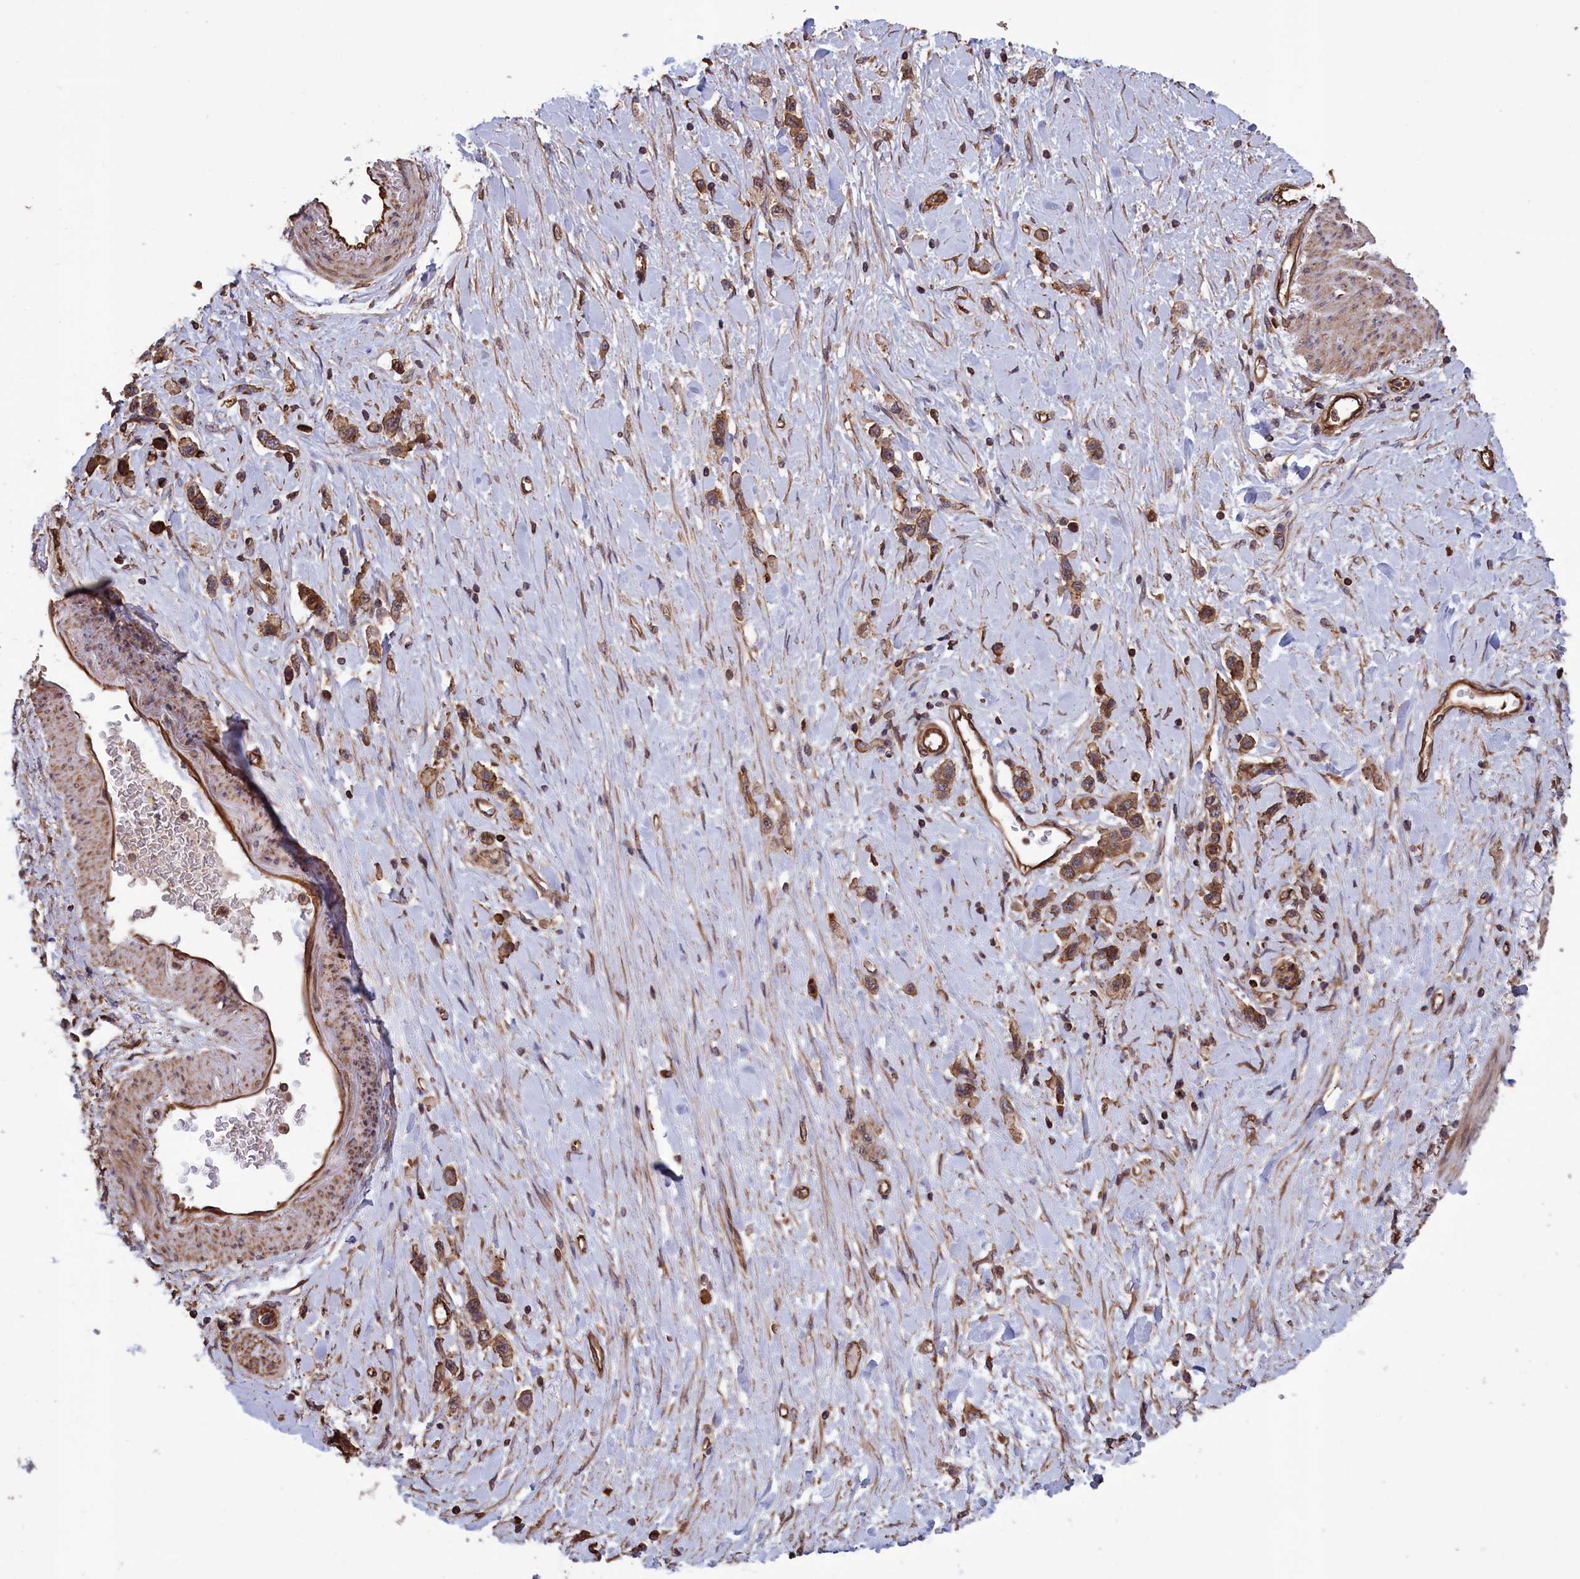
{"staining": {"intensity": "moderate", "quantity": ">75%", "location": "cytoplasmic/membranous"}, "tissue": "stomach cancer", "cell_type": "Tumor cells", "image_type": "cancer", "snomed": [{"axis": "morphology", "description": "Adenocarcinoma, NOS"}, {"axis": "topography", "description": "Stomach"}], "caption": "A micrograph of human adenocarcinoma (stomach) stained for a protein exhibits moderate cytoplasmic/membranous brown staining in tumor cells.", "gene": "DAPK3", "patient": {"sex": "female", "age": 65}}